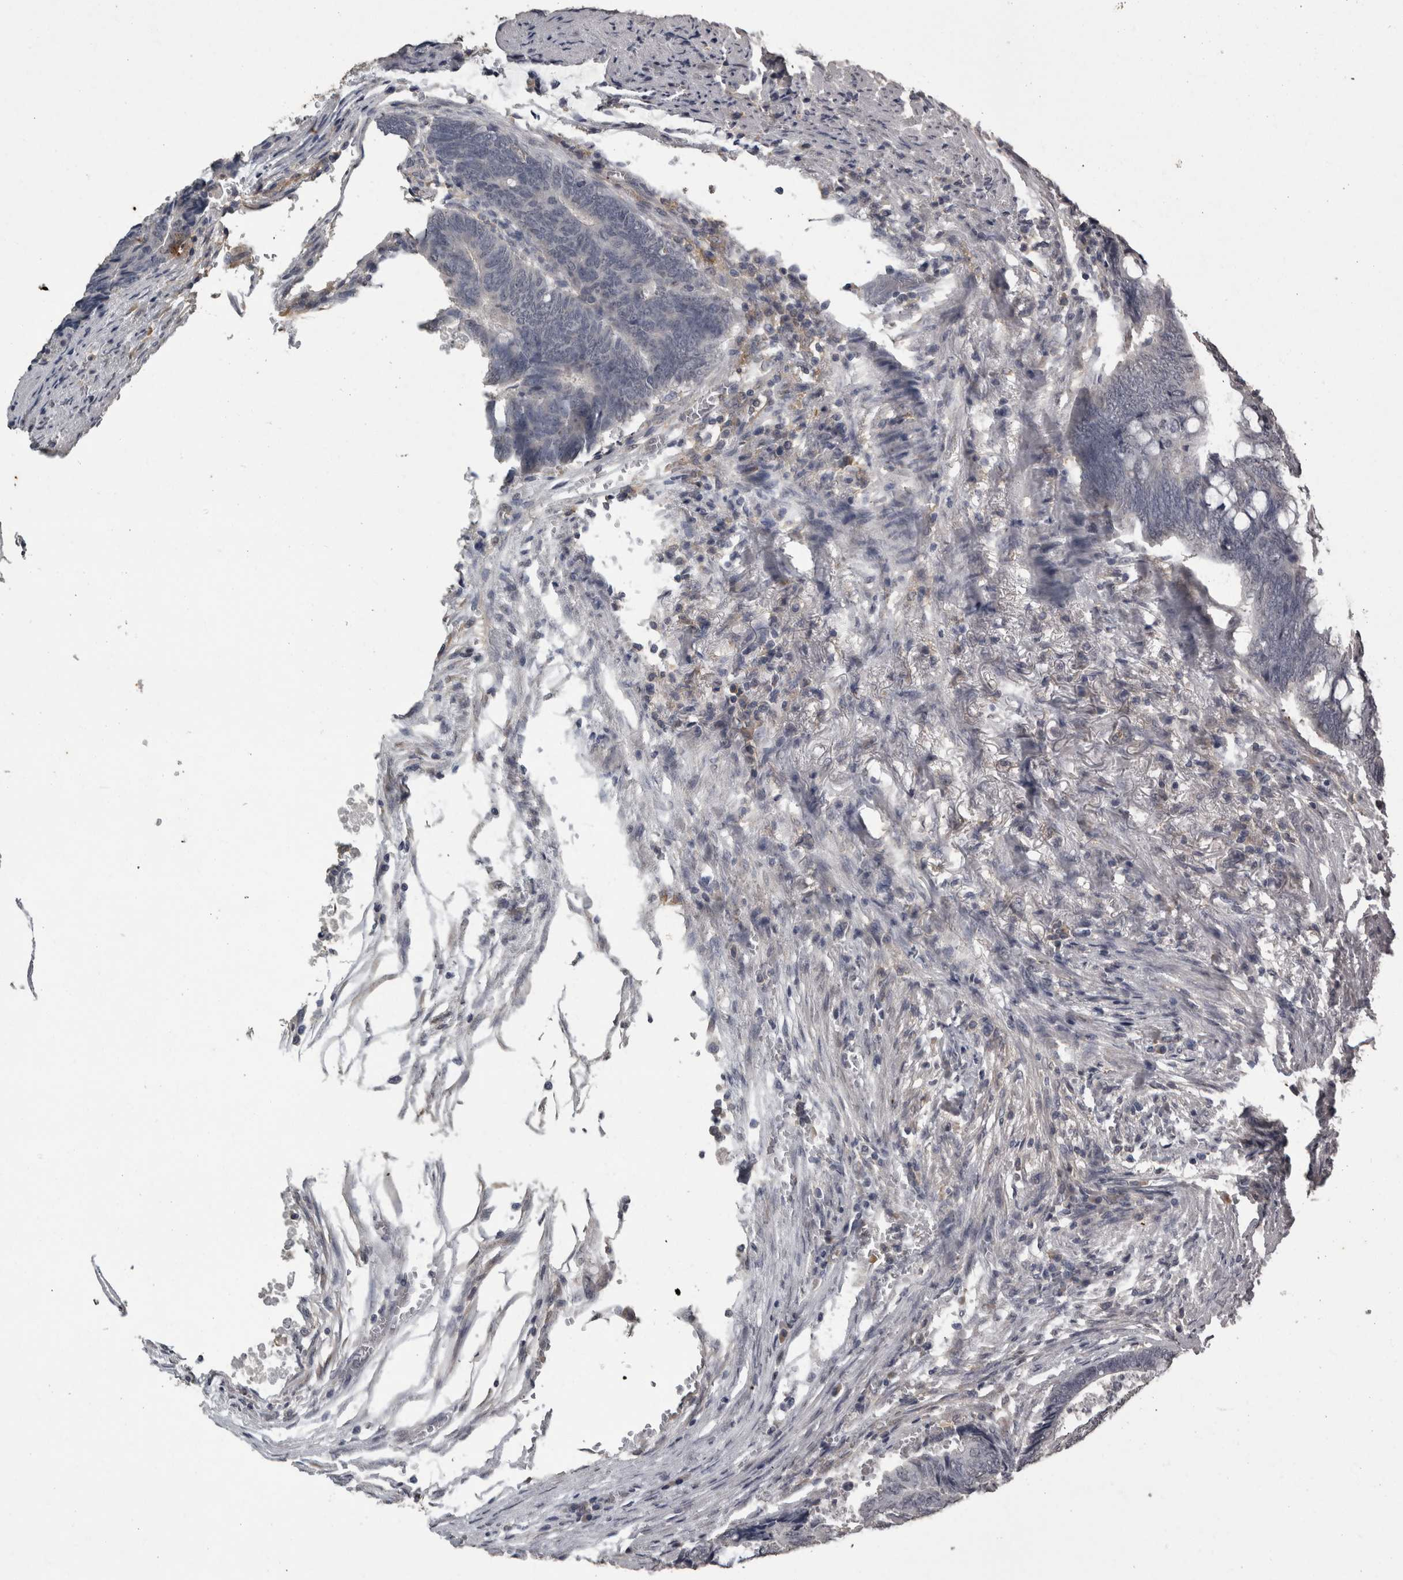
{"staining": {"intensity": "negative", "quantity": "none", "location": "none"}, "tissue": "colorectal cancer", "cell_type": "Tumor cells", "image_type": "cancer", "snomed": [{"axis": "morphology", "description": "Normal tissue, NOS"}, {"axis": "morphology", "description": "Adenocarcinoma, NOS"}, {"axis": "topography", "description": "Rectum"}, {"axis": "topography", "description": "Peripheral nerve tissue"}], "caption": "A high-resolution image shows immunohistochemistry staining of colorectal adenocarcinoma, which displays no significant expression in tumor cells.", "gene": "PIK3AP1", "patient": {"sex": "male", "age": 92}}